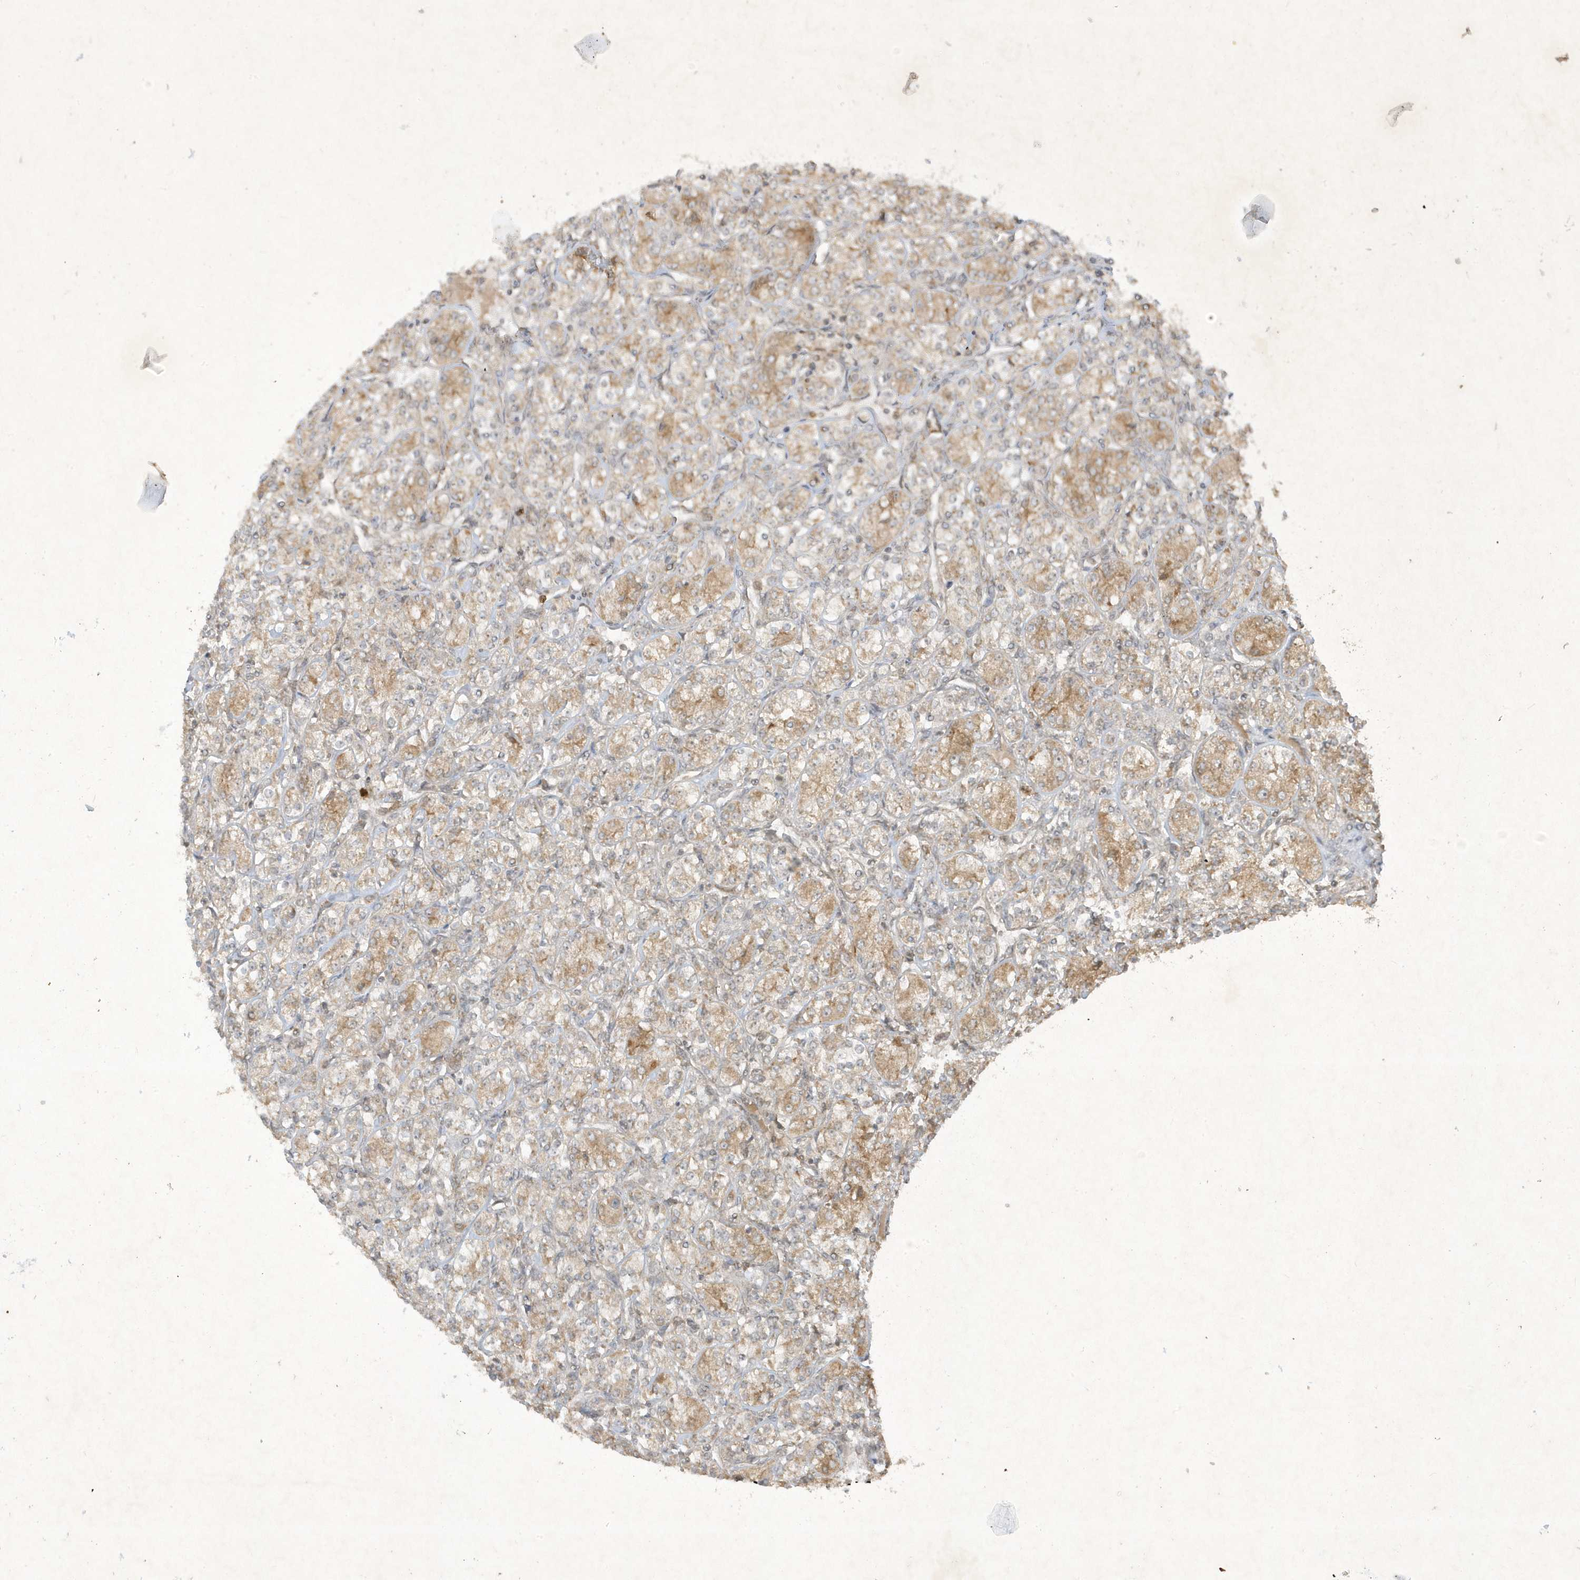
{"staining": {"intensity": "weak", "quantity": "<25%", "location": "cytoplasmic/membranous"}, "tissue": "renal cancer", "cell_type": "Tumor cells", "image_type": "cancer", "snomed": [{"axis": "morphology", "description": "Adenocarcinoma, NOS"}, {"axis": "topography", "description": "Kidney"}], "caption": "A photomicrograph of renal cancer (adenocarcinoma) stained for a protein shows no brown staining in tumor cells. (Stains: DAB (3,3'-diaminobenzidine) immunohistochemistry (IHC) with hematoxylin counter stain, Microscopy: brightfield microscopy at high magnification).", "gene": "ZNF213", "patient": {"sex": "male", "age": 77}}